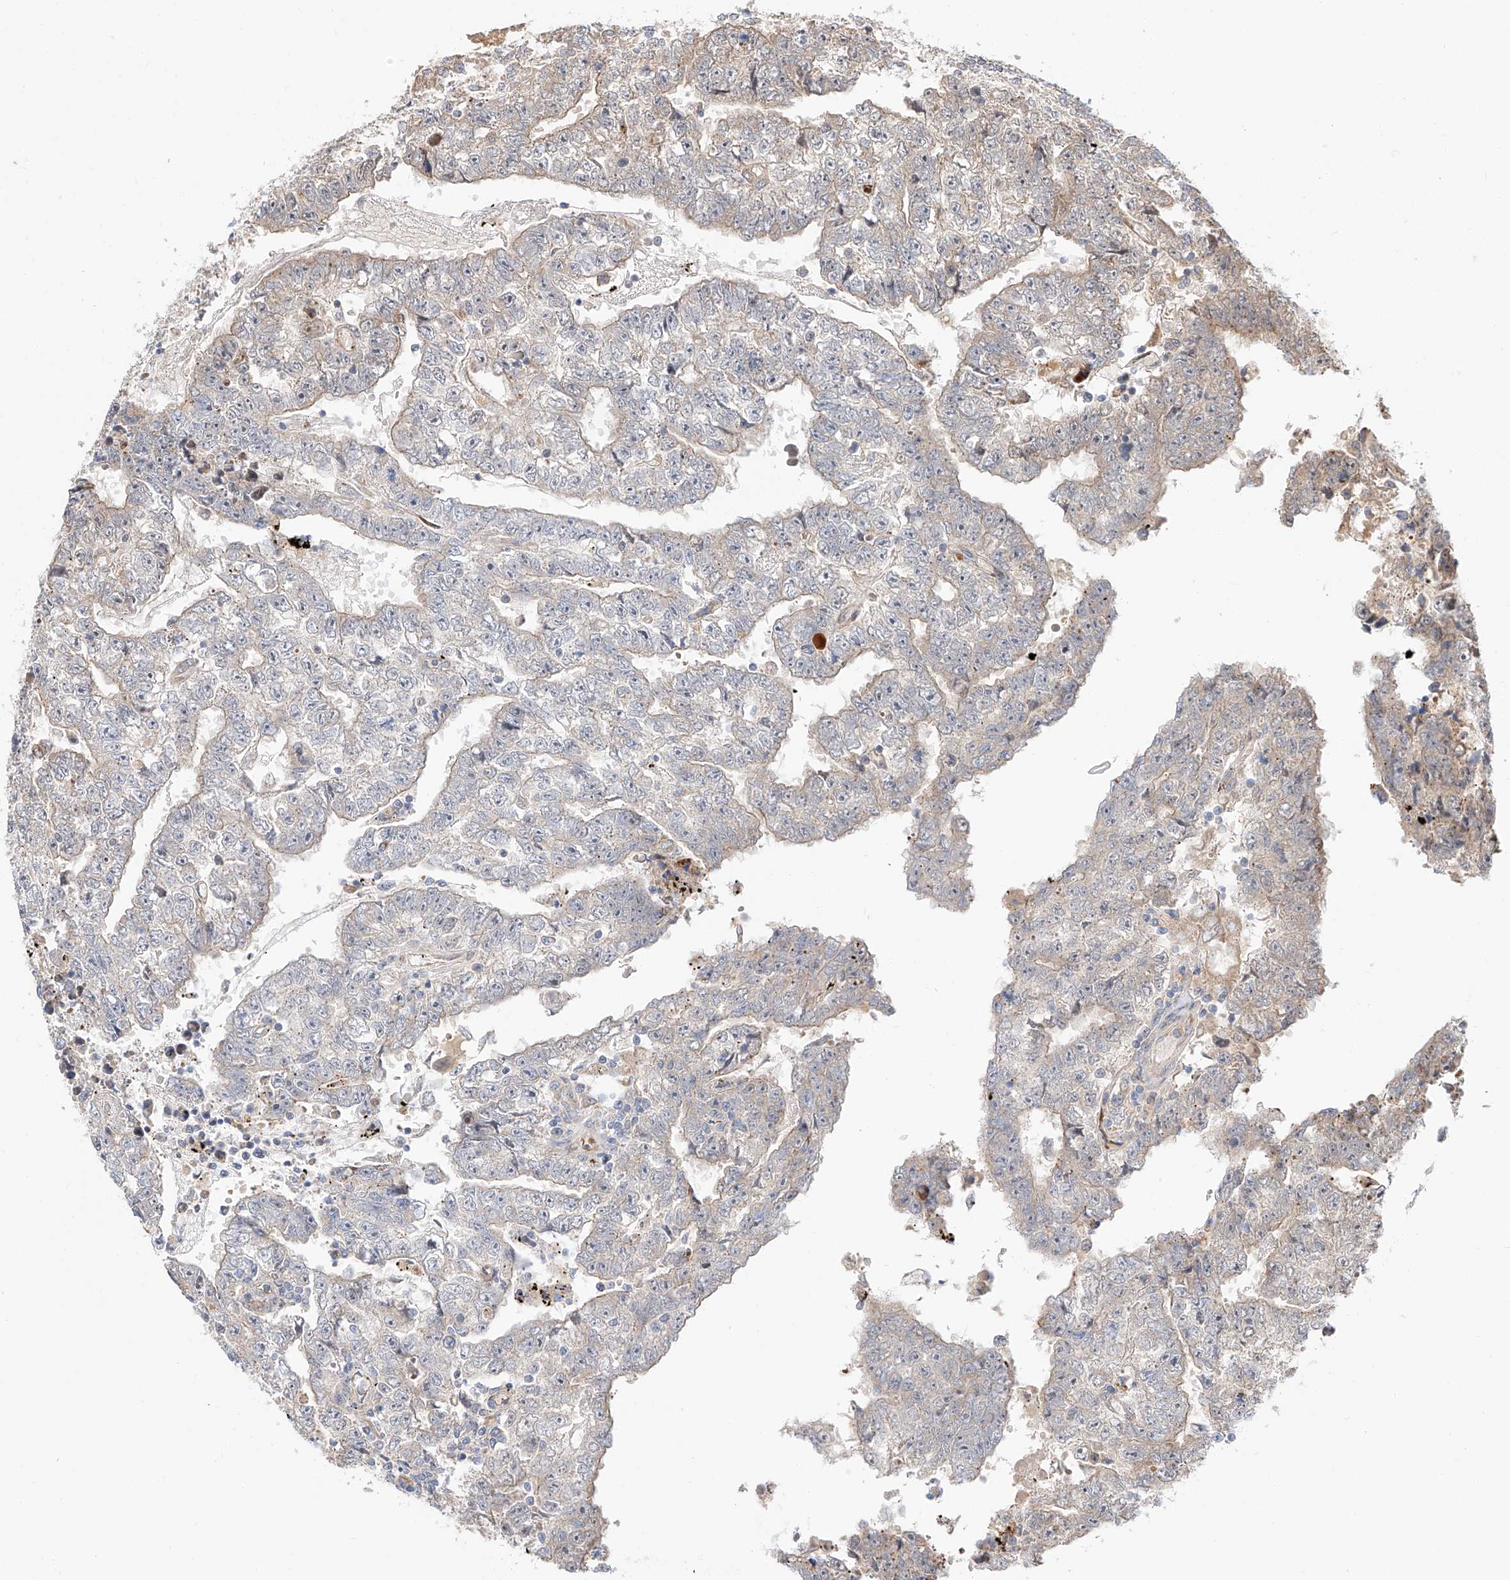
{"staining": {"intensity": "negative", "quantity": "none", "location": "none"}, "tissue": "testis cancer", "cell_type": "Tumor cells", "image_type": "cancer", "snomed": [{"axis": "morphology", "description": "Carcinoma, Embryonal, NOS"}, {"axis": "topography", "description": "Testis"}], "caption": "Immunohistochemistry (IHC) histopathology image of human embryonal carcinoma (testis) stained for a protein (brown), which reveals no staining in tumor cells.", "gene": "DIRAS3", "patient": {"sex": "male", "age": 25}}